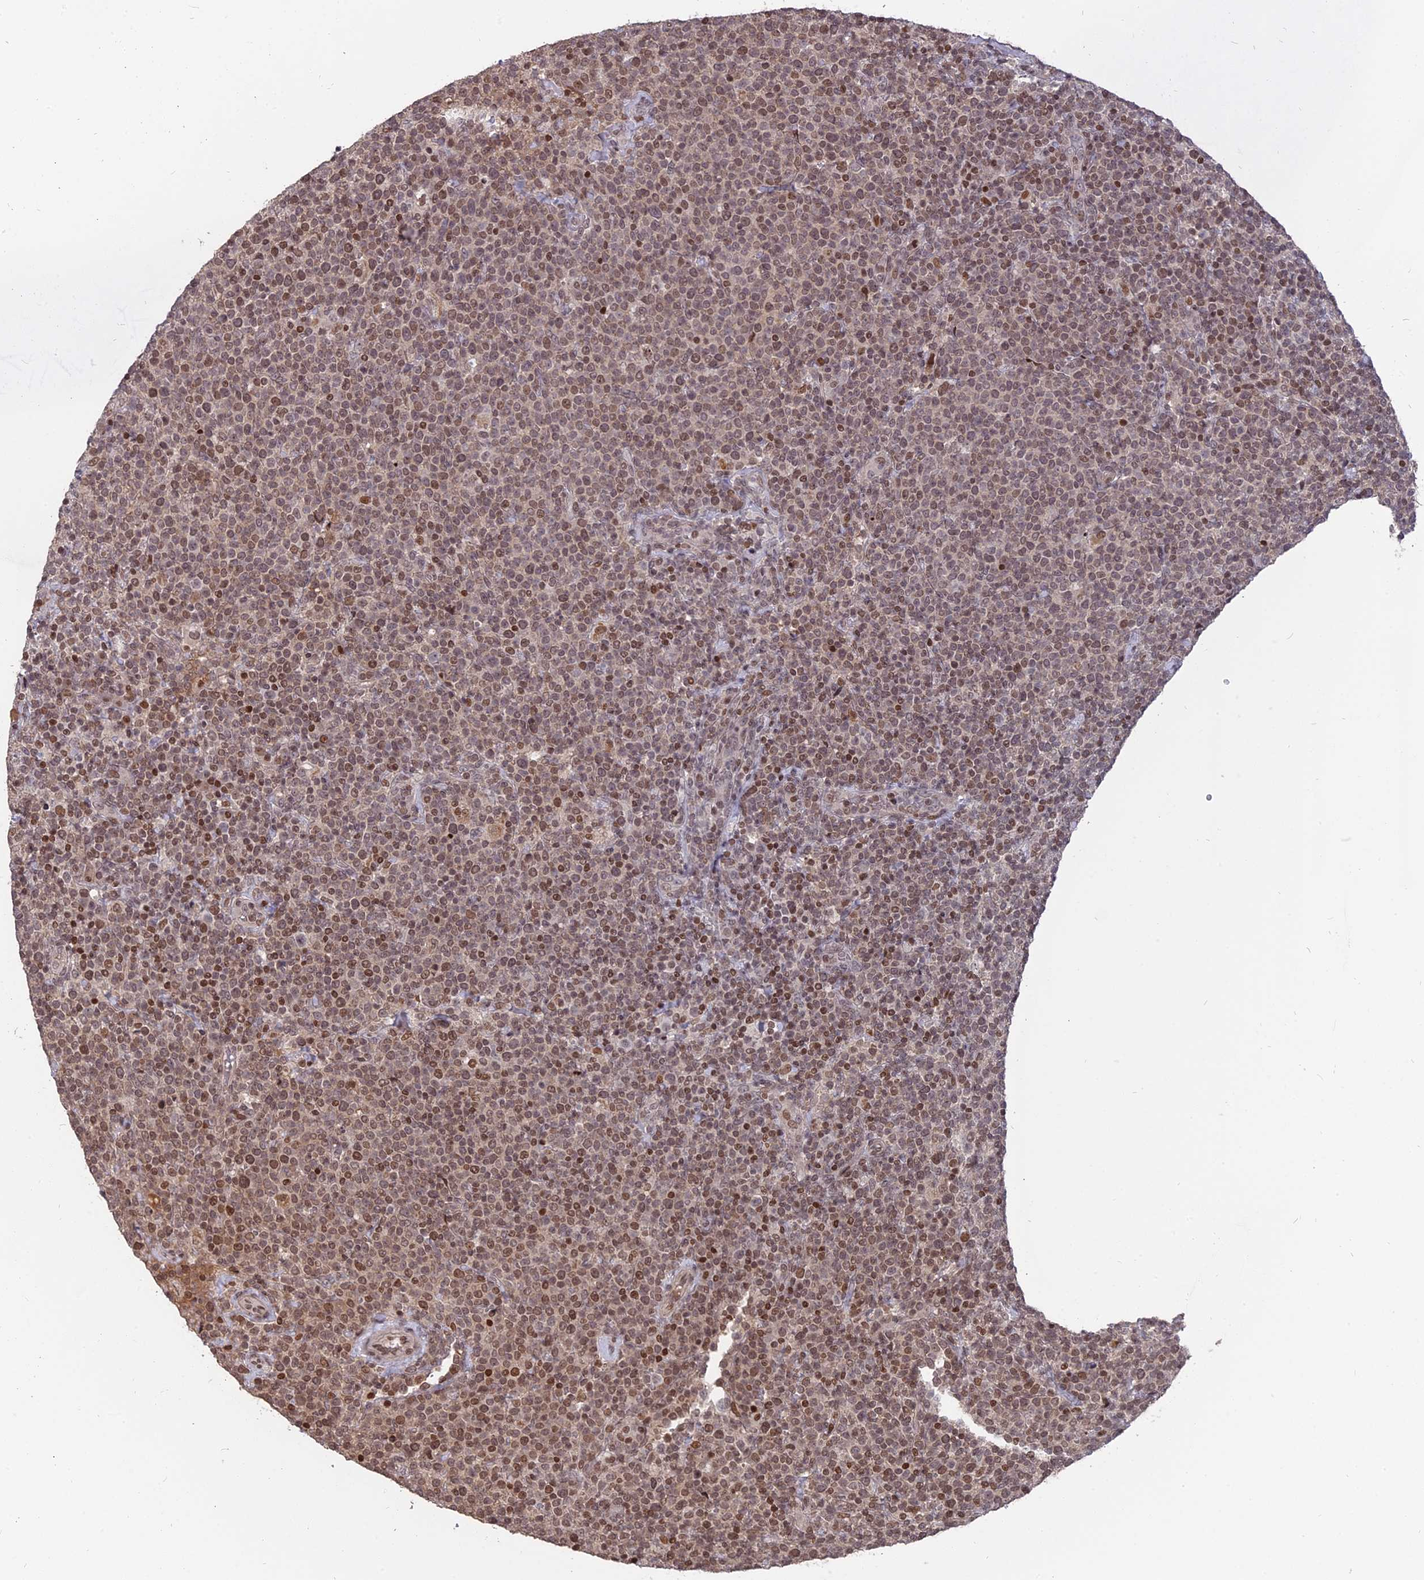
{"staining": {"intensity": "moderate", "quantity": ">75%", "location": "nuclear"}, "tissue": "lymphoma", "cell_type": "Tumor cells", "image_type": "cancer", "snomed": [{"axis": "morphology", "description": "Malignant lymphoma, non-Hodgkin's type, High grade"}, {"axis": "topography", "description": "Lymph node"}], "caption": "Protein staining exhibits moderate nuclear positivity in about >75% of tumor cells in high-grade malignant lymphoma, non-Hodgkin's type. The staining was performed using DAB, with brown indicating positive protein expression. Nuclei are stained blue with hematoxylin.", "gene": "NR1H3", "patient": {"sex": "male", "age": 61}}